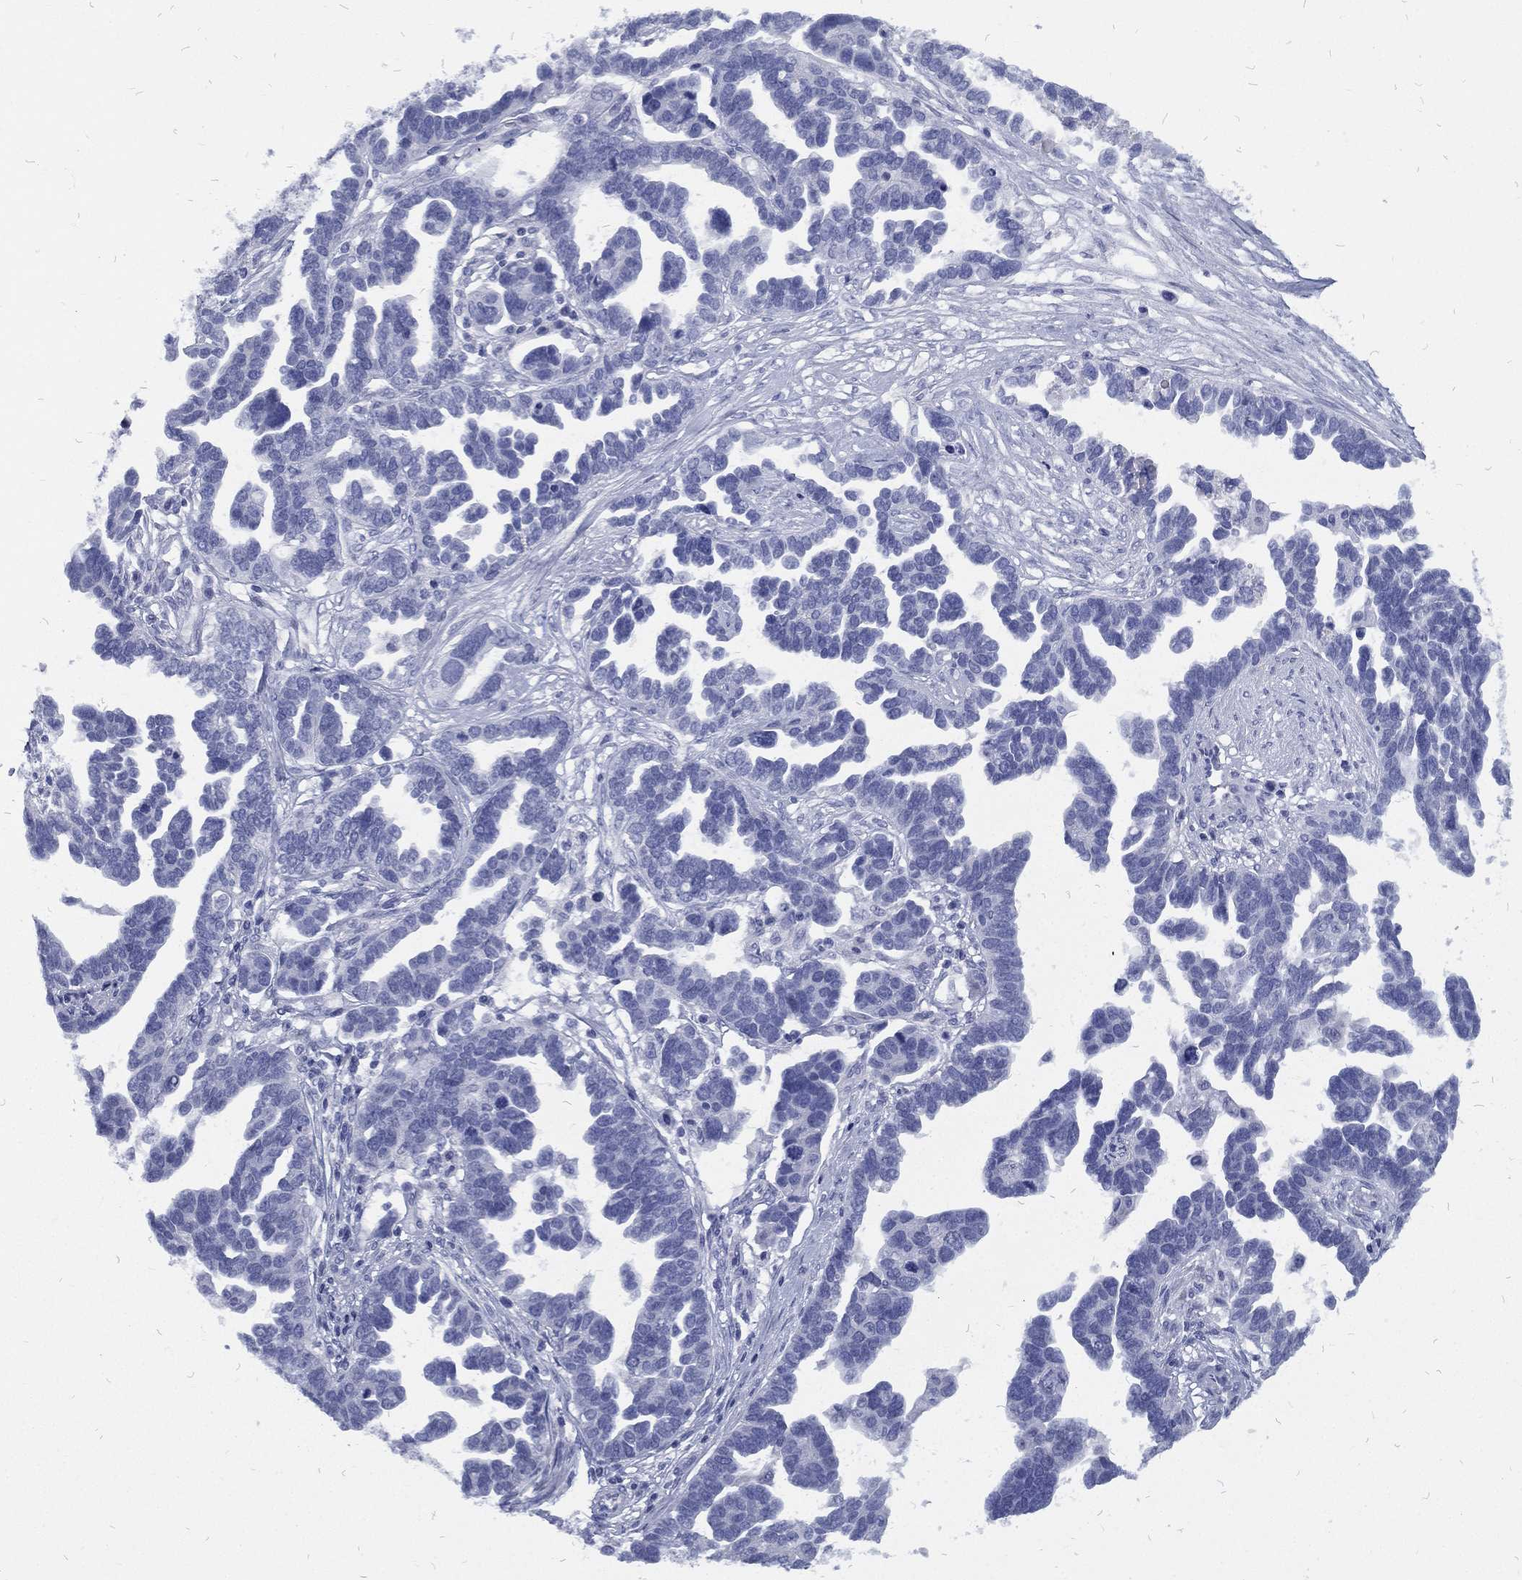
{"staining": {"intensity": "negative", "quantity": "none", "location": "none"}, "tissue": "ovarian cancer", "cell_type": "Tumor cells", "image_type": "cancer", "snomed": [{"axis": "morphology", "description": "Cystadenocarcinoma, serous, NOS"}, {"axis": "topography", "description": "Ovary"}], "caption": "Tumor cells are negative for protein expression in human ovarian serous cystadenocarcinoma.", "gene": "RSPH4A", "patient": {"sex": "female", "age": 54}}